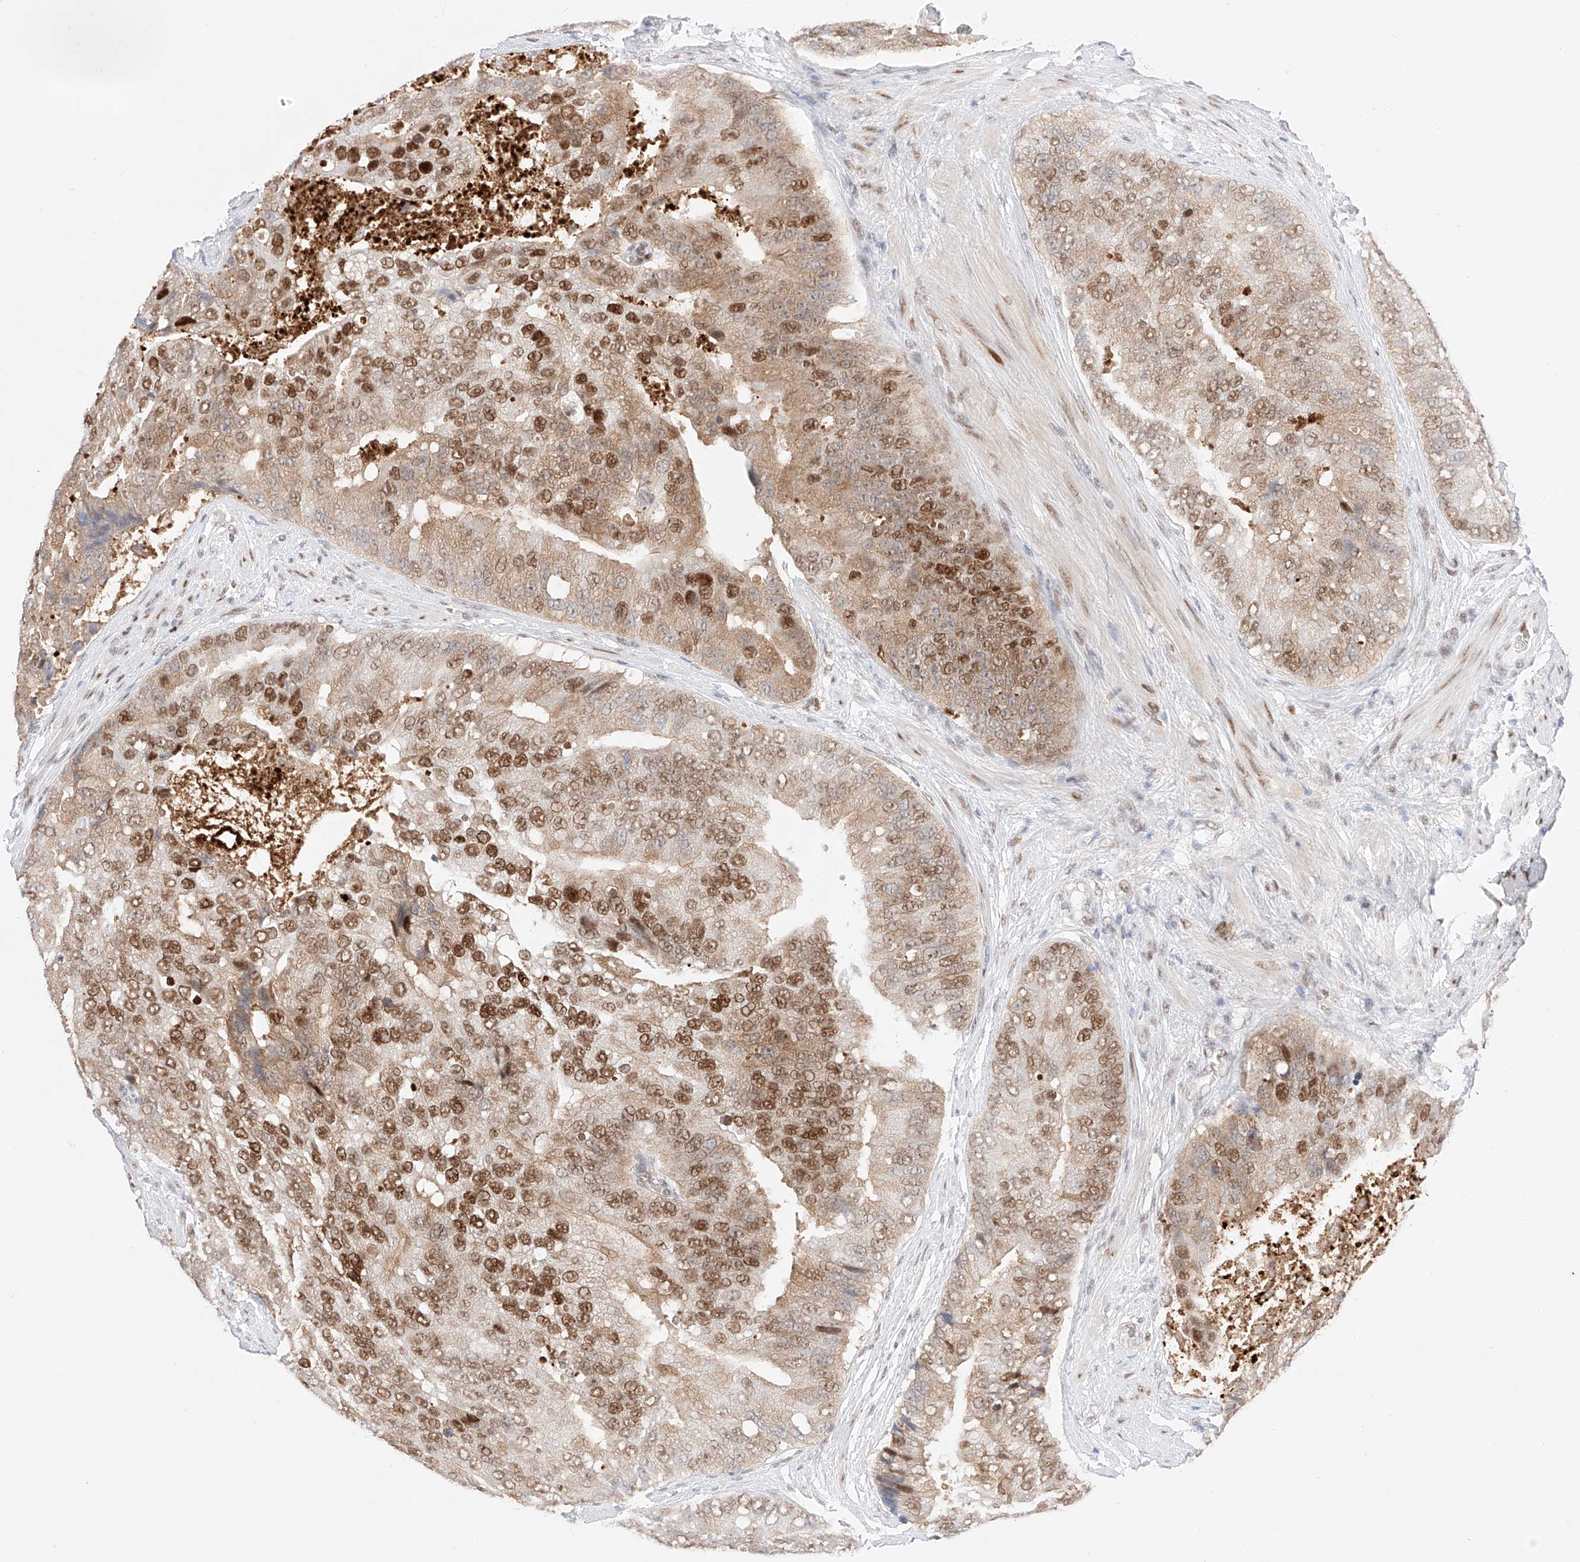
{"staining": {"intensity": "moderate", "quantity": ">75%", "location": "cytoplasmic/membranous,nuclear"}, "tissue": "prostate cancer", "cell_type": "Tumor cells", "image_type": "cancer", "snomed": [{"axis": "morphology", "description": "Adenocarcinoma, High grade"}, {"axis": "topography", "description": "Prostate"}], "caption": "Adenocarcinoma (high-grade) (prostate) stained with DAB IHC displays medium levels of moderate cytoplasmic/membranous and nuclear expression in approximately >75% of tumor cells.", "gene": "APIP", "patient": {"sex": "male", "age": 70}}